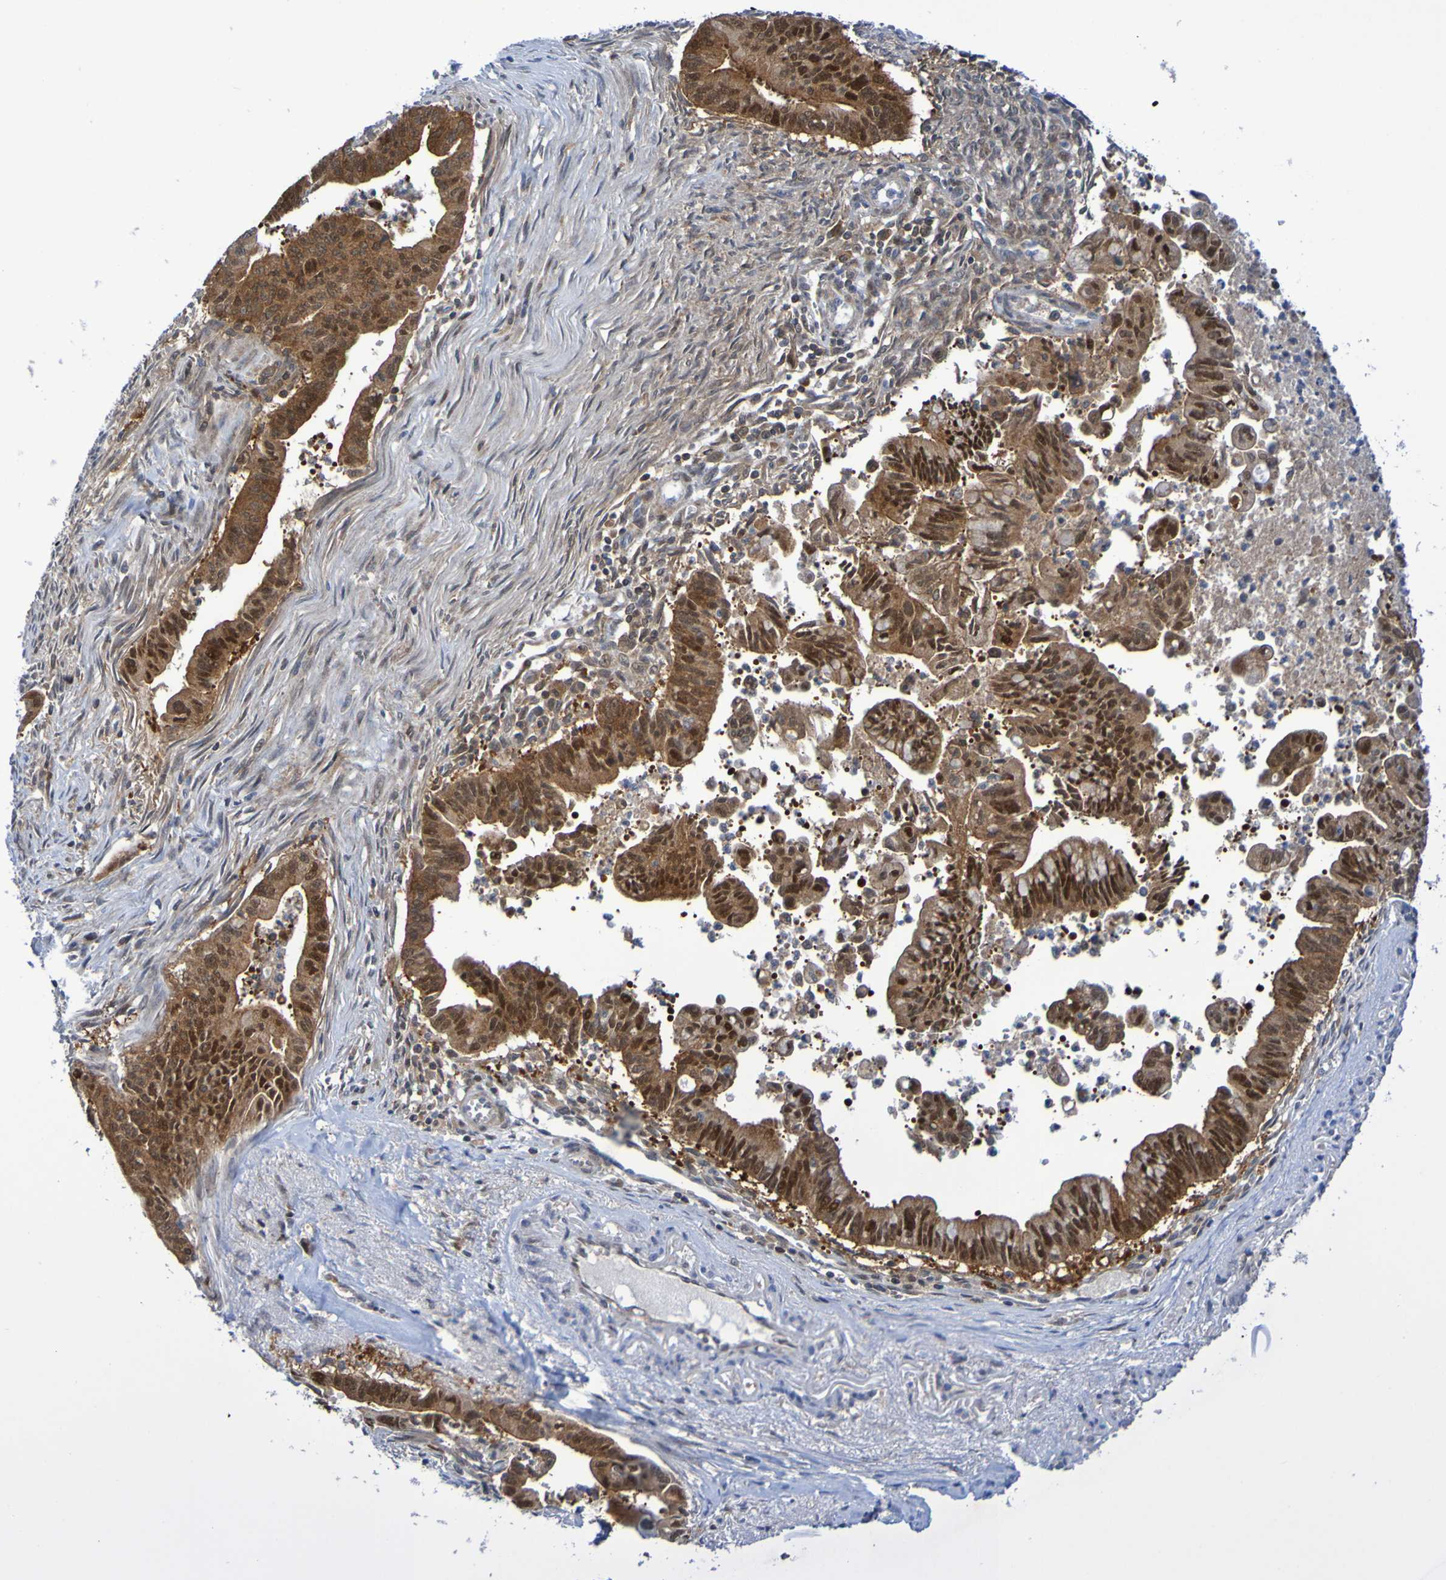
{"staining": {"intensity": "strong", "quantity": ">75%", "location": "cytoplasmic/membranous"}, "tissue": "pancreatic cancer", "cell_type": "Tumor cells", "image_type": "cancer", "snomed": [{"axis": "morphology", "description": "Adenocarcinoma, NOS"}, {"axis": "topography", "description": "Pancreas"}], "caption": "The micrograph demonstrates staining of pancreatic adenocarcinoma, revealing strong cytoplasmic/membranous protein staining (brown color) within tumor cells.", "gene": "ATIC", "patient": {"sex": "male", "age": 70}}